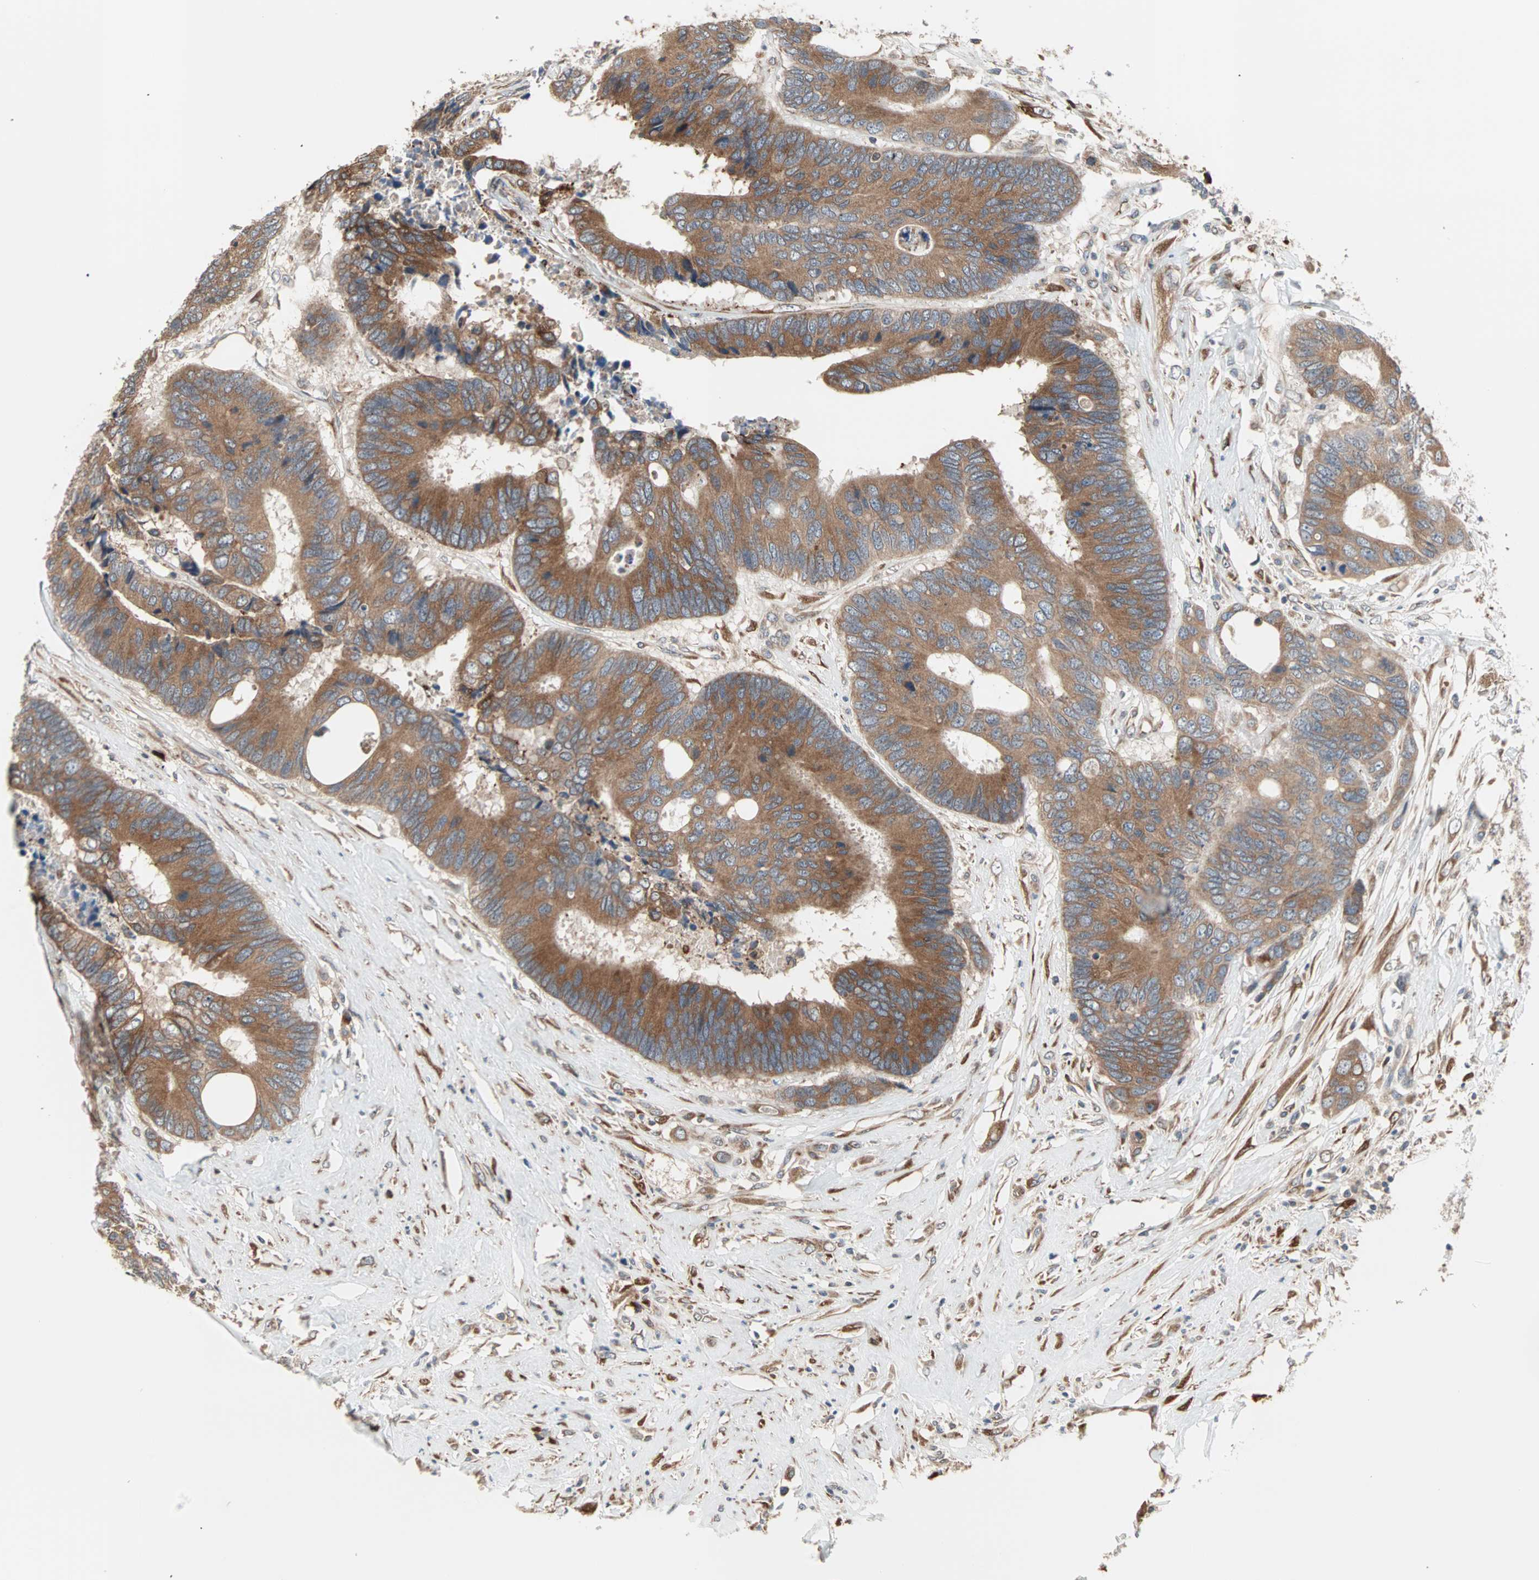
{"staining": {"intensity": "moderate", "quantity": ">75%", "location": "cytoplasmic/membranous"}, "tissue": "colorectal cancer", "cell_type": "Tumor cells", "image_type": "cancer", "snomed": [{"axis": "morphology", "description": "Adenocarcinoma, NOS"}, {"axis": "topography", "description": "Rectum"}], "caption": "Colorectal cancer (adenocarcinoma) stained with immunohistochemistry shows moderate cytoplasmic/membranous positivity in about >75% of tumor cells.", "gene": "SAR1A", "patient": {"sex": "male", "age": 55}}